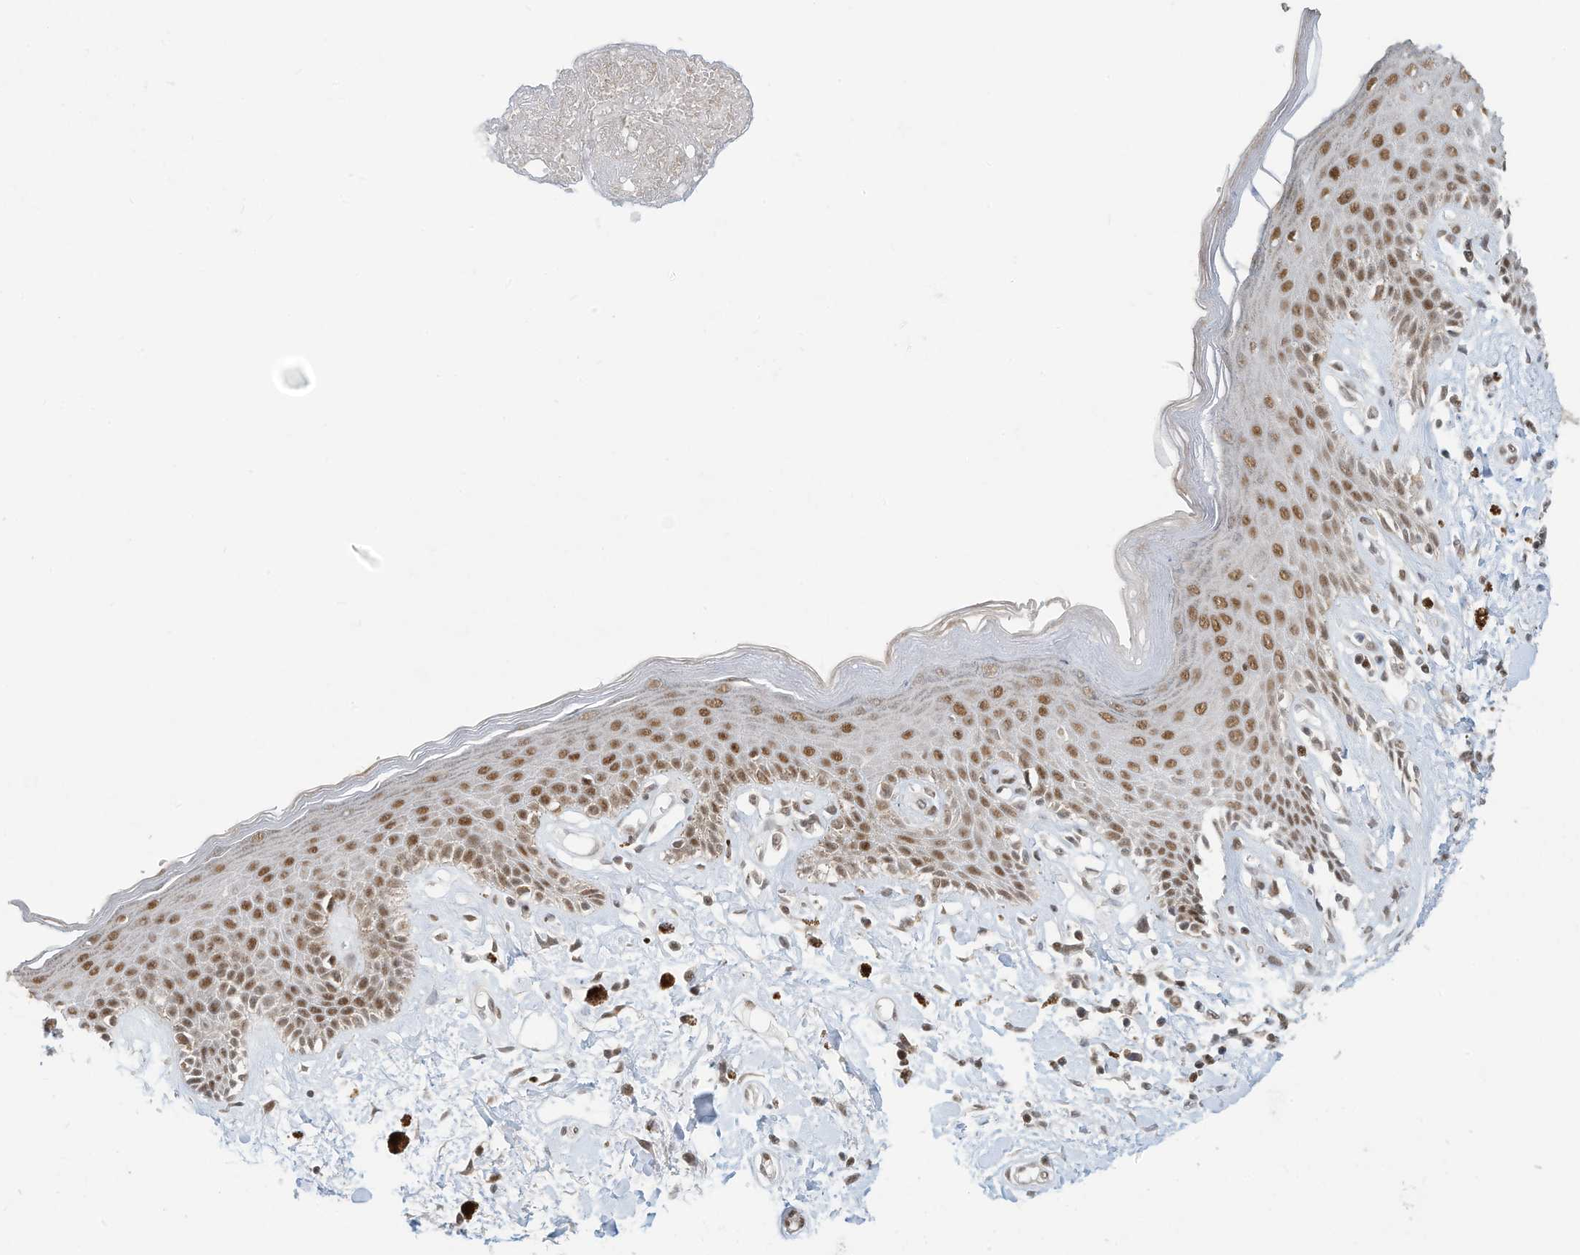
{"staining": {"intensity": "moderate", "quantity": ">75%", "location": "nuclear"}, "tissue": "skin", "cell_type": "Epidermal cells", "image_type": "normal", "snomed": [{"axis": "morphology", "description": "Normal tissue, NOS"}, {"axis": "topography", "description": "Anal"}], "caption": "Skin stained with a brown dye shows moderate nuclear positive expression in approximately >75% of epidermal cells.", "gene": "OGT", "patient": {"sex": "female", "age": 78}}